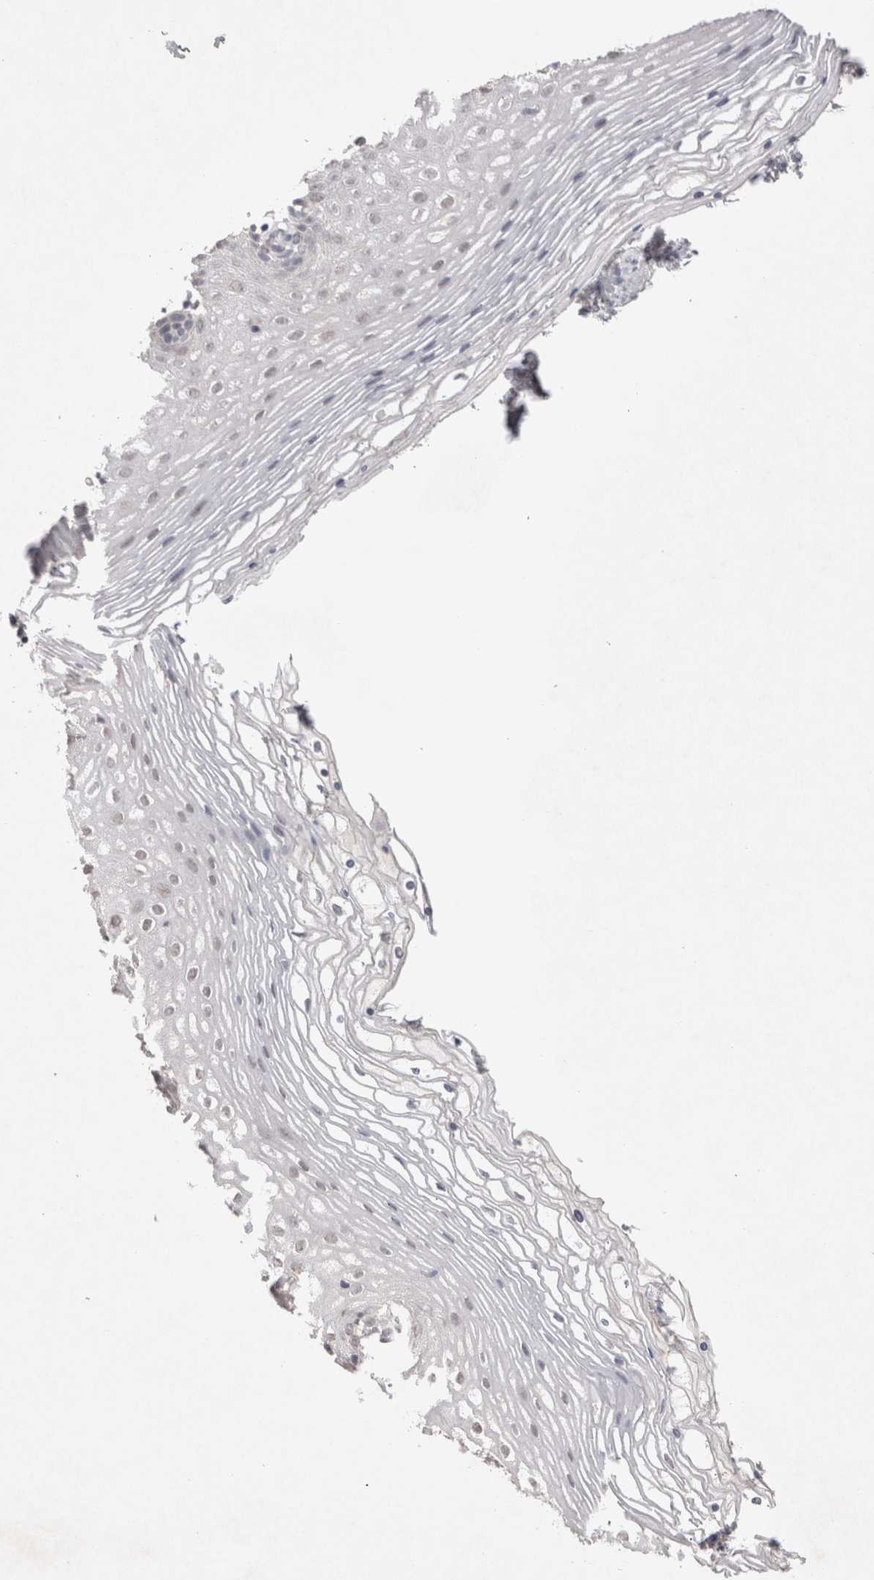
{"staining": {"intensity": "negative", "quantity": "none", "location": "none"}, "tissue": "vagina", "cell_type": "Squamous epithelial cells", "image_type": "normal", "snomed": [{"axis": "morphology", "description": "Normal tissue, NOS"}, {"axis": "topography", "description": "Vagina"}], "caption": "Immunohistochemistry histopathology image of benign vagina stained for a protein (brown), which demonstrates no expression in squamous epithelial cells.", "gene": "LYVE1", "patient": {"sex": "female", "age": 32}}